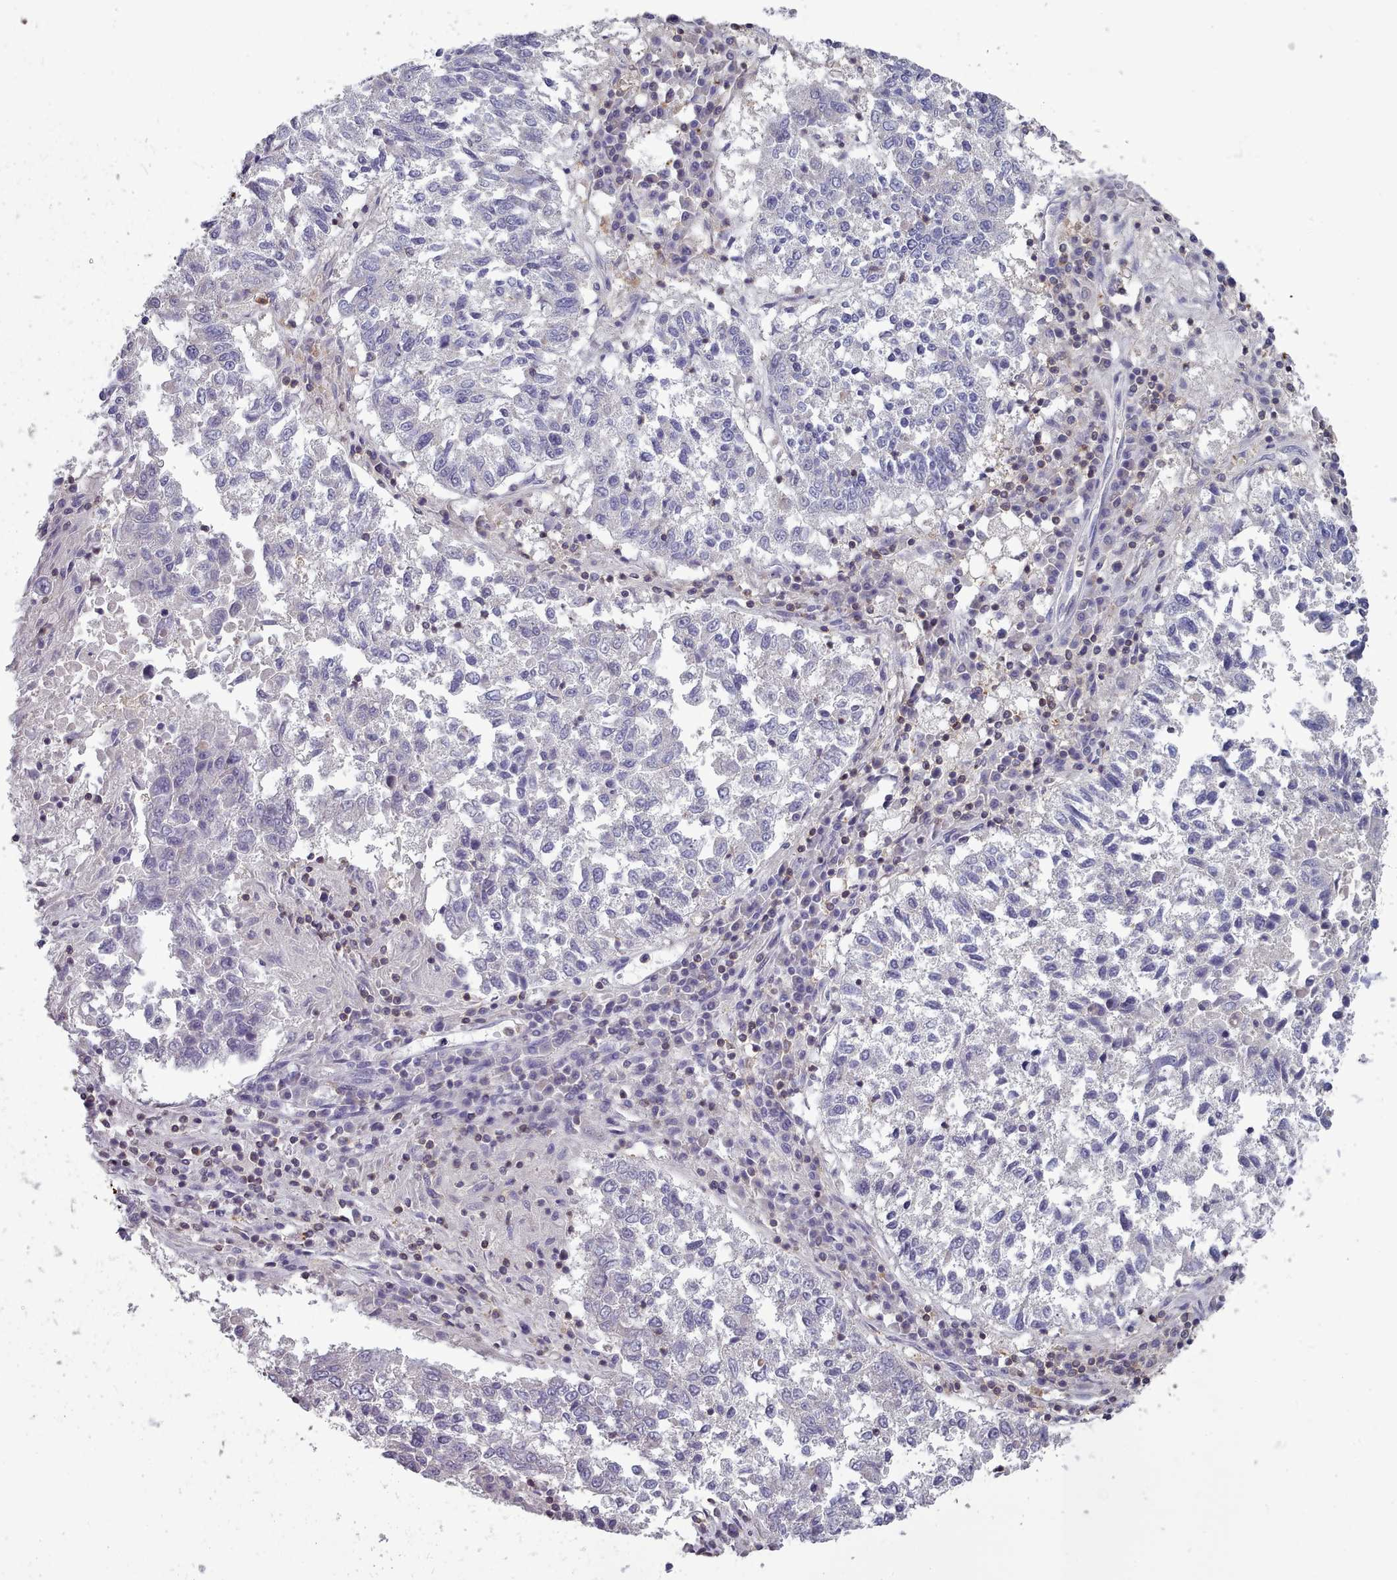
{"staining": {"intensity": "negative", "quantity": "none", "location": "none"}, "tissue": "lung cancer", "cell_type": "Tumor cells", "image_type": "cancer", "snomed": [{"axis": "morphology", "description": "Squamous cell carcinoma, NOS"}, {"axis": "topography", "description": "Lung"}], "caption": "The micrograph displays no significant positivity in tumor cells of lung squamous cell carcinoma. (DAB immunohistochemistry visualized using brightfield microscopy, high magnification).", "gene": "RAC2", "patient": {"sex": "male", "age": 73}}